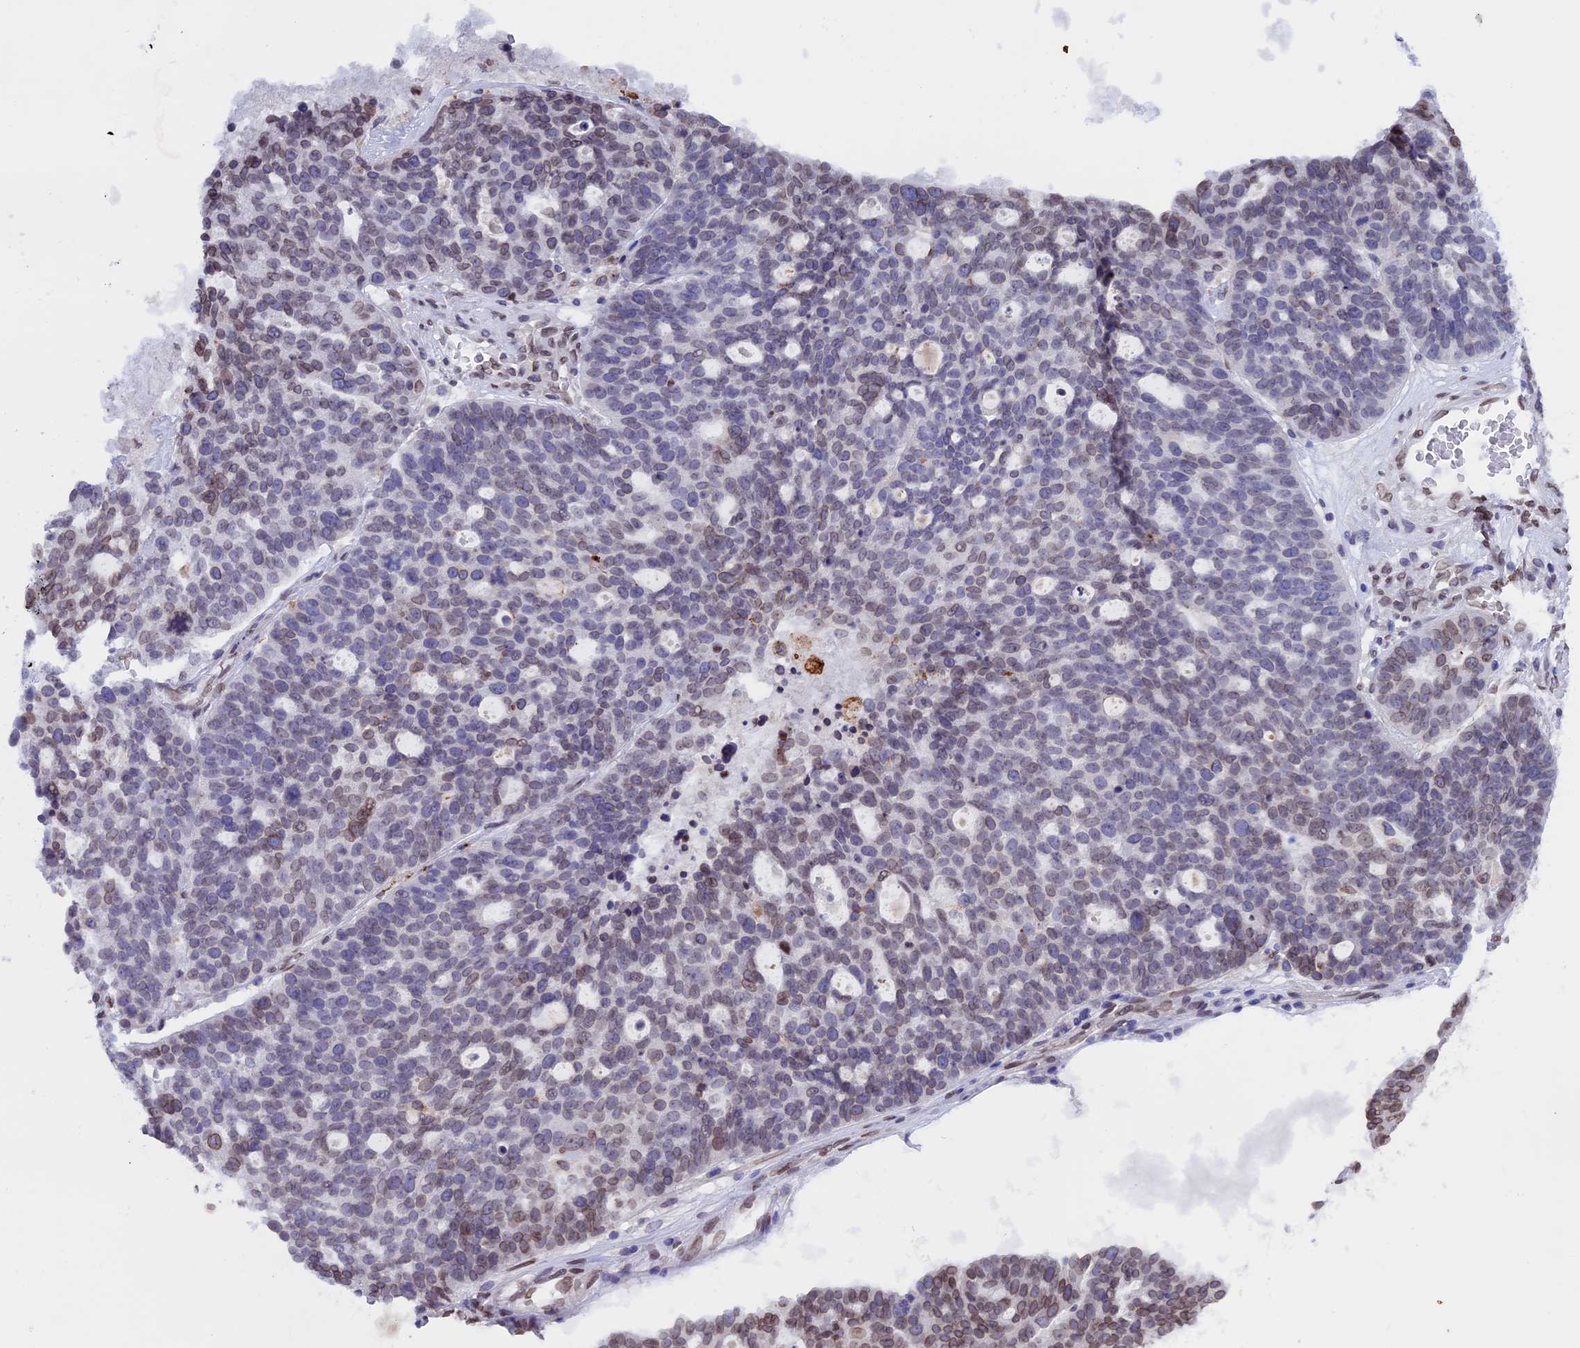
{"staining": {"intensity": "weak", "quantity": "25%-75%", "location": "cytoplasmic/membranous,nuclear"}, "tissue": "ovarian cancer", "cell_type": "Tumor cells", "image_type": "cancer", "snomed": [{"axis": "morphology", "description": "Cystadenocarcinoma, serous, NOS"}, {"axis": "topography", "description": "Ovary"}], "caption": "Weak cytoplasmic/membranous and nuclear expression for a protein is appreciated in about 25%-75% of tumor cells of ovarian serous cystadenocarcinoma using IHC.", "gene": "TMPRSS7", "patient": {"sex": "female", "age": 59}}